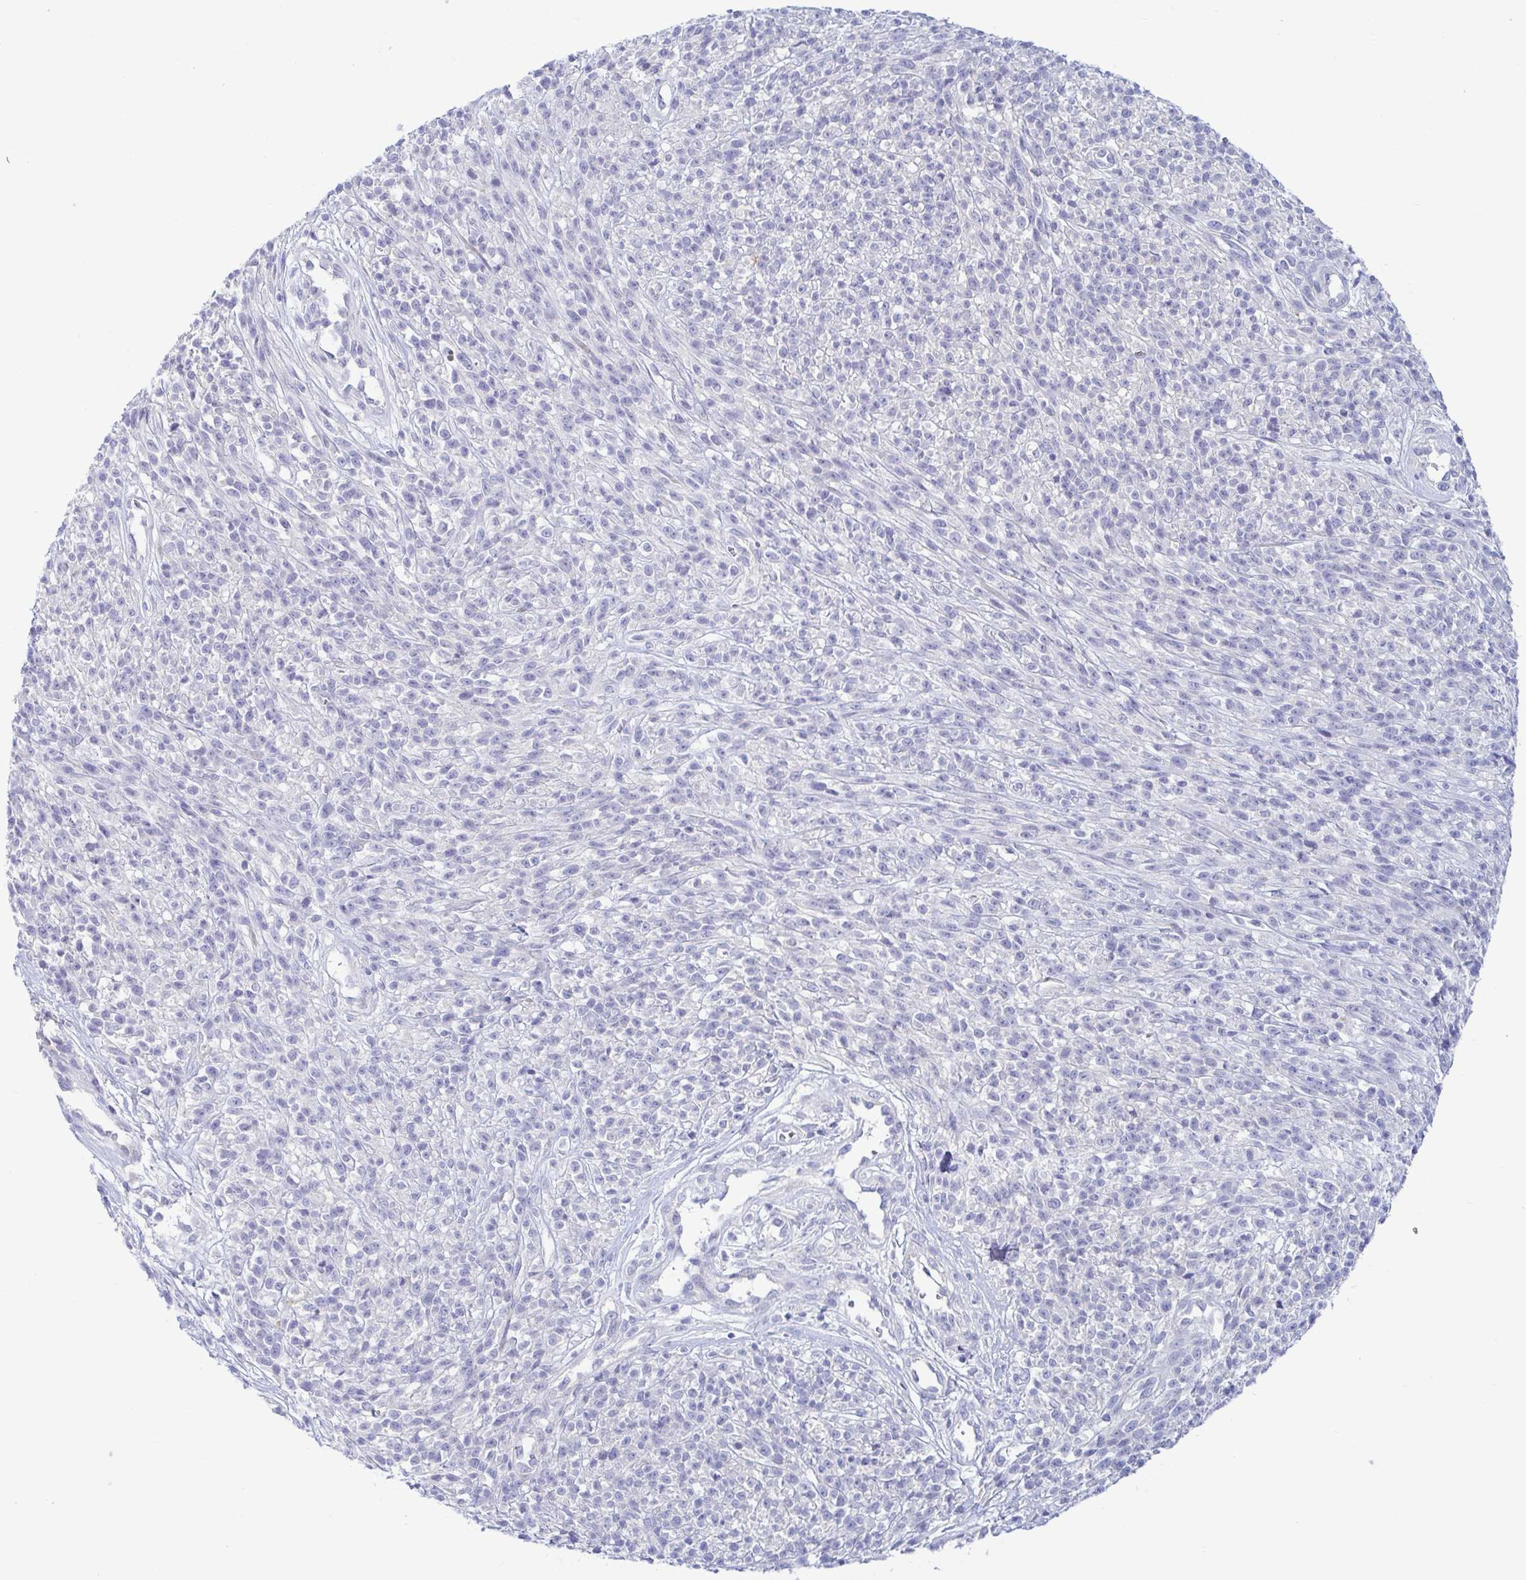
{"staining": {"intensity": "negative", "quantity": "none", "location": "none"}, "tissue": "melanoma", "cell_type": "Tumor cells", "image_type": "cancer", "snomed": [{"axis": "morphology", "description": "Malignant melanoma, NOS"}, {"axis": "topography", "description": "Skin"}, {"axis": "topography", "description": "Skin of trunk"}], "caption": "The image shows no staining of tumor cells in malignant melanoma.", "gene": "TNNI2", "patient": {"sex": "male", "age": 74}}